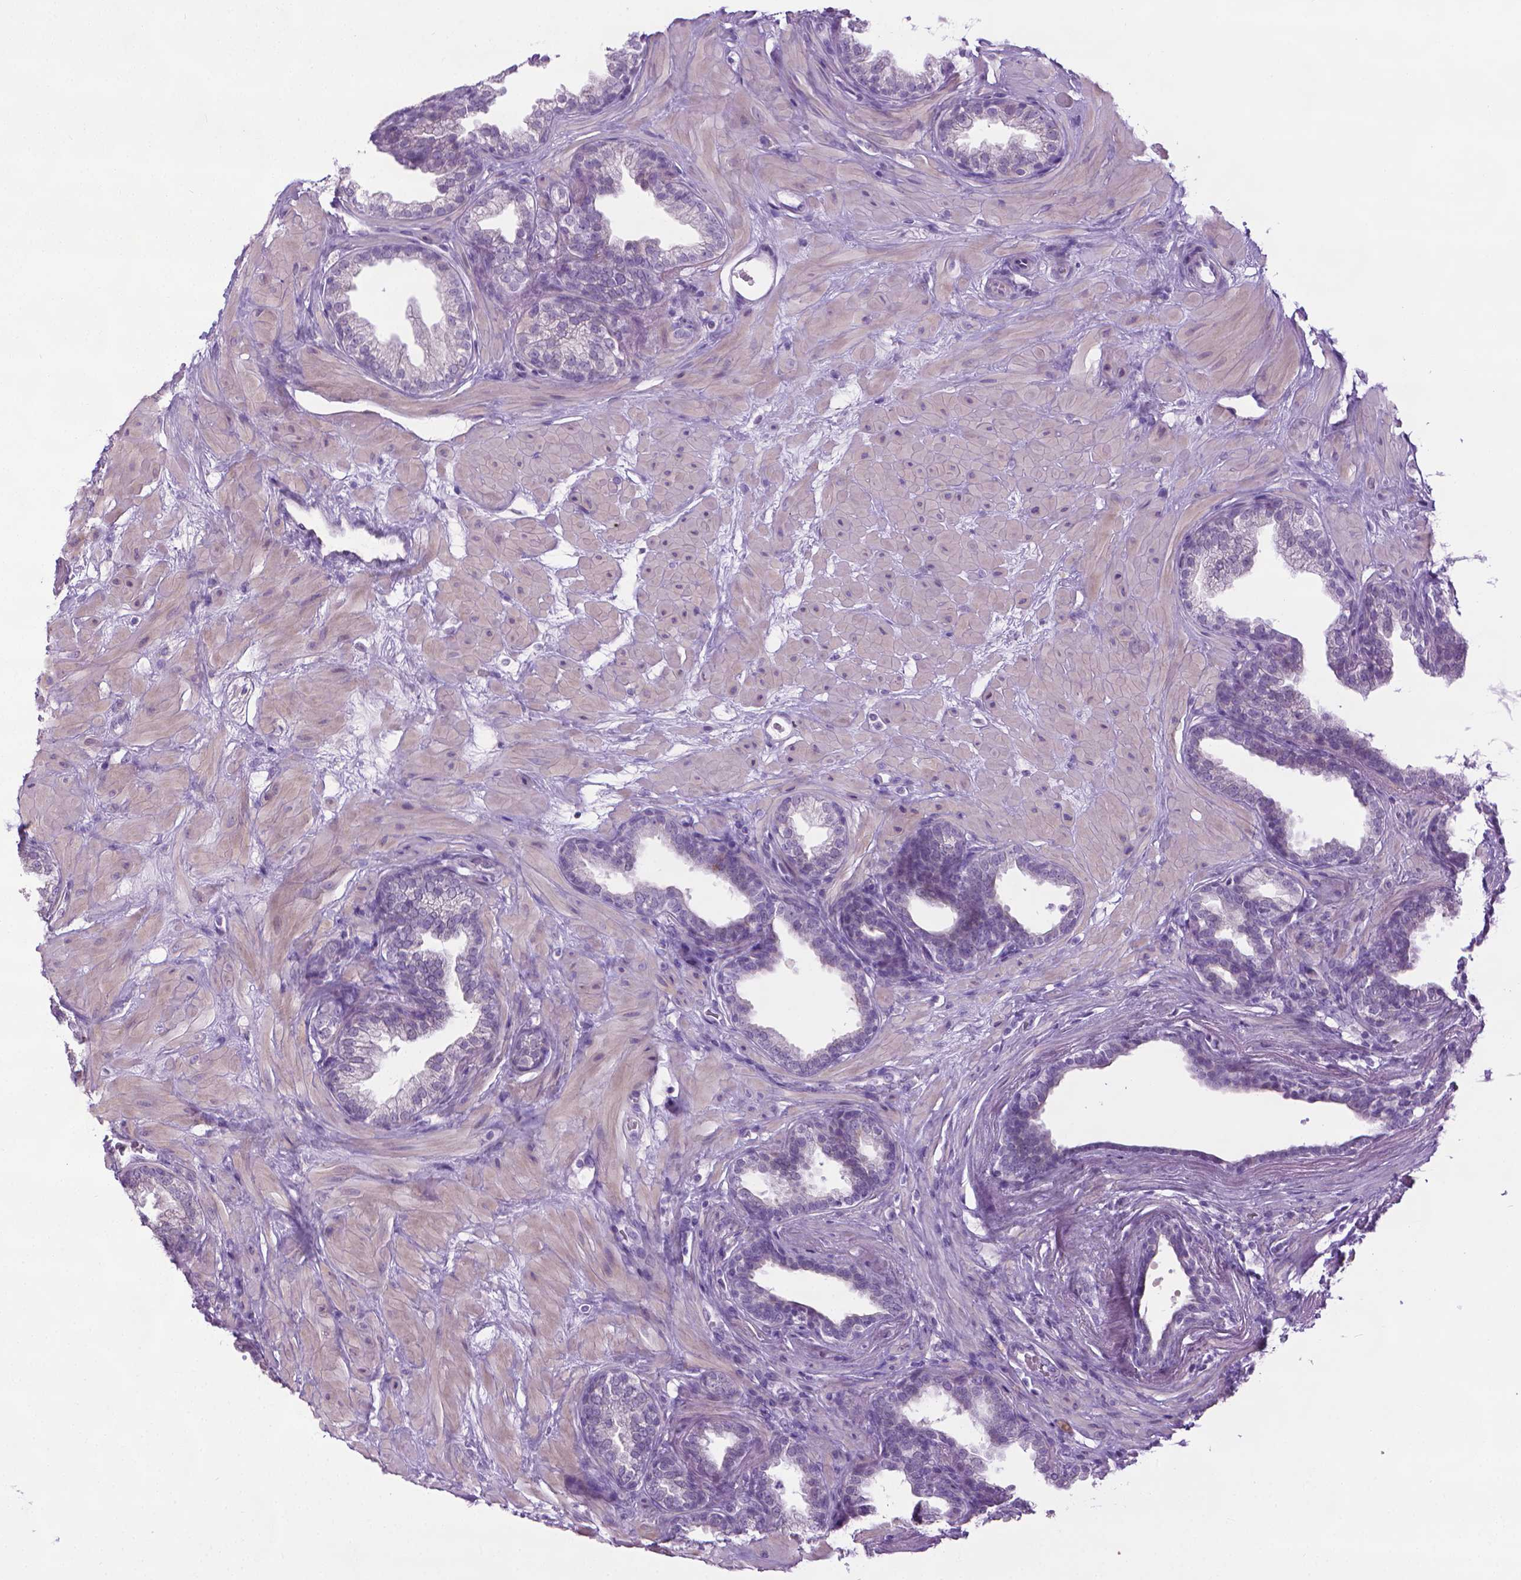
{"staining": {"intensity": "negative", "quantity": "none", "location": "none"}, "tissue": "prostate", "cell_type": "Glandular cells", "image_type": "normal", "snomed": [{"axis": "morphology", "description": "Normal tissue, NOS"}, {"axis": "topography", "description": "Prostate"}], "caption": "Image shows no significant protein staining in glandular cells of normal prostate. (Immunohistochemistry, brightfield microscopy, high magnification).", "gene": "DNAI7", "patient": {"sex": "male", "age": 37}}